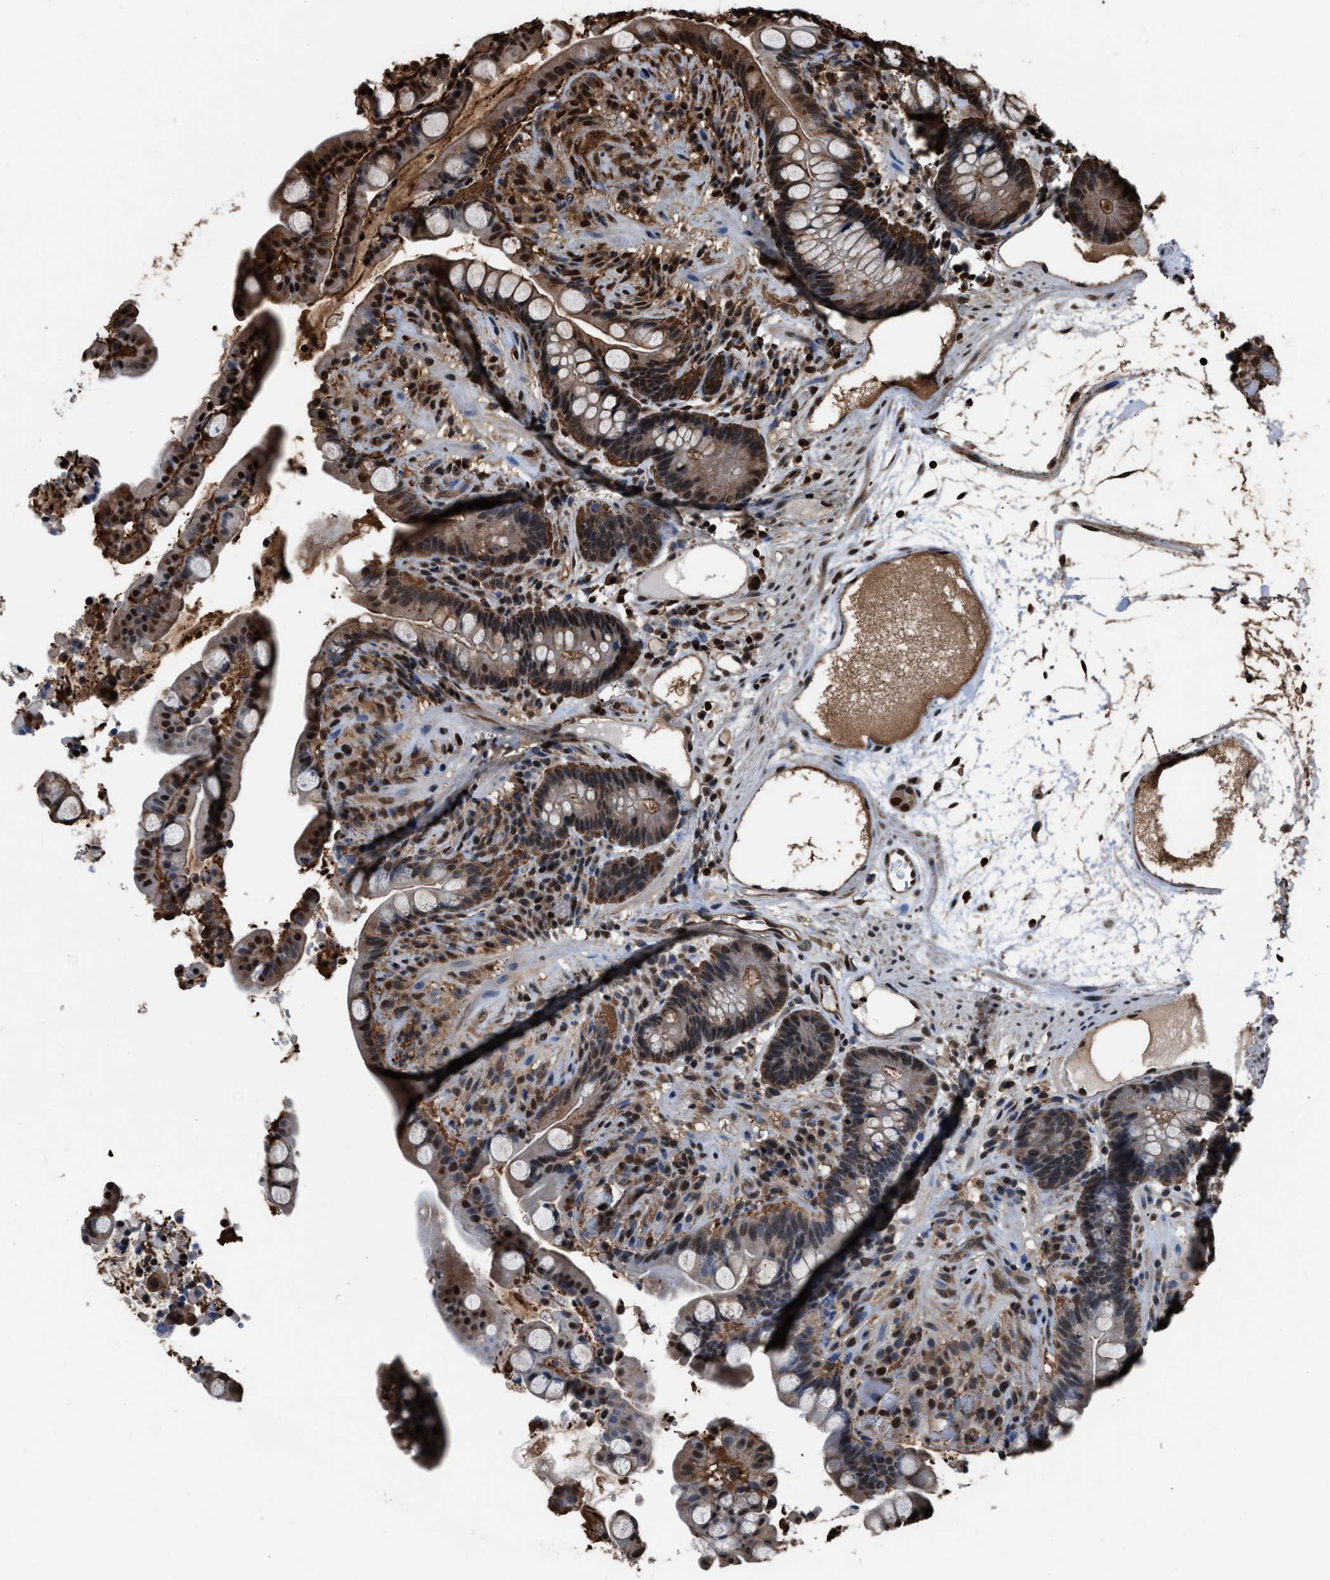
{"staining": {"intensity": "moderate", "quantity": ">75%", "location": "nuclear"}, "tissue": "colon", "cell_type": "Endothelial cells", "image_type": "normal", "snomed": [{"axis": "morphology", "description": "Normal tissue, NOS"}, {"axis": "topography", "description": "Colon"}], "caption": "Colon stained with a brown dye displays moderate nuclear positive staining in approximately >75% of endothelial cells.", "gene": "FNTA", "patient": {"sex": "male", "age": 73}}